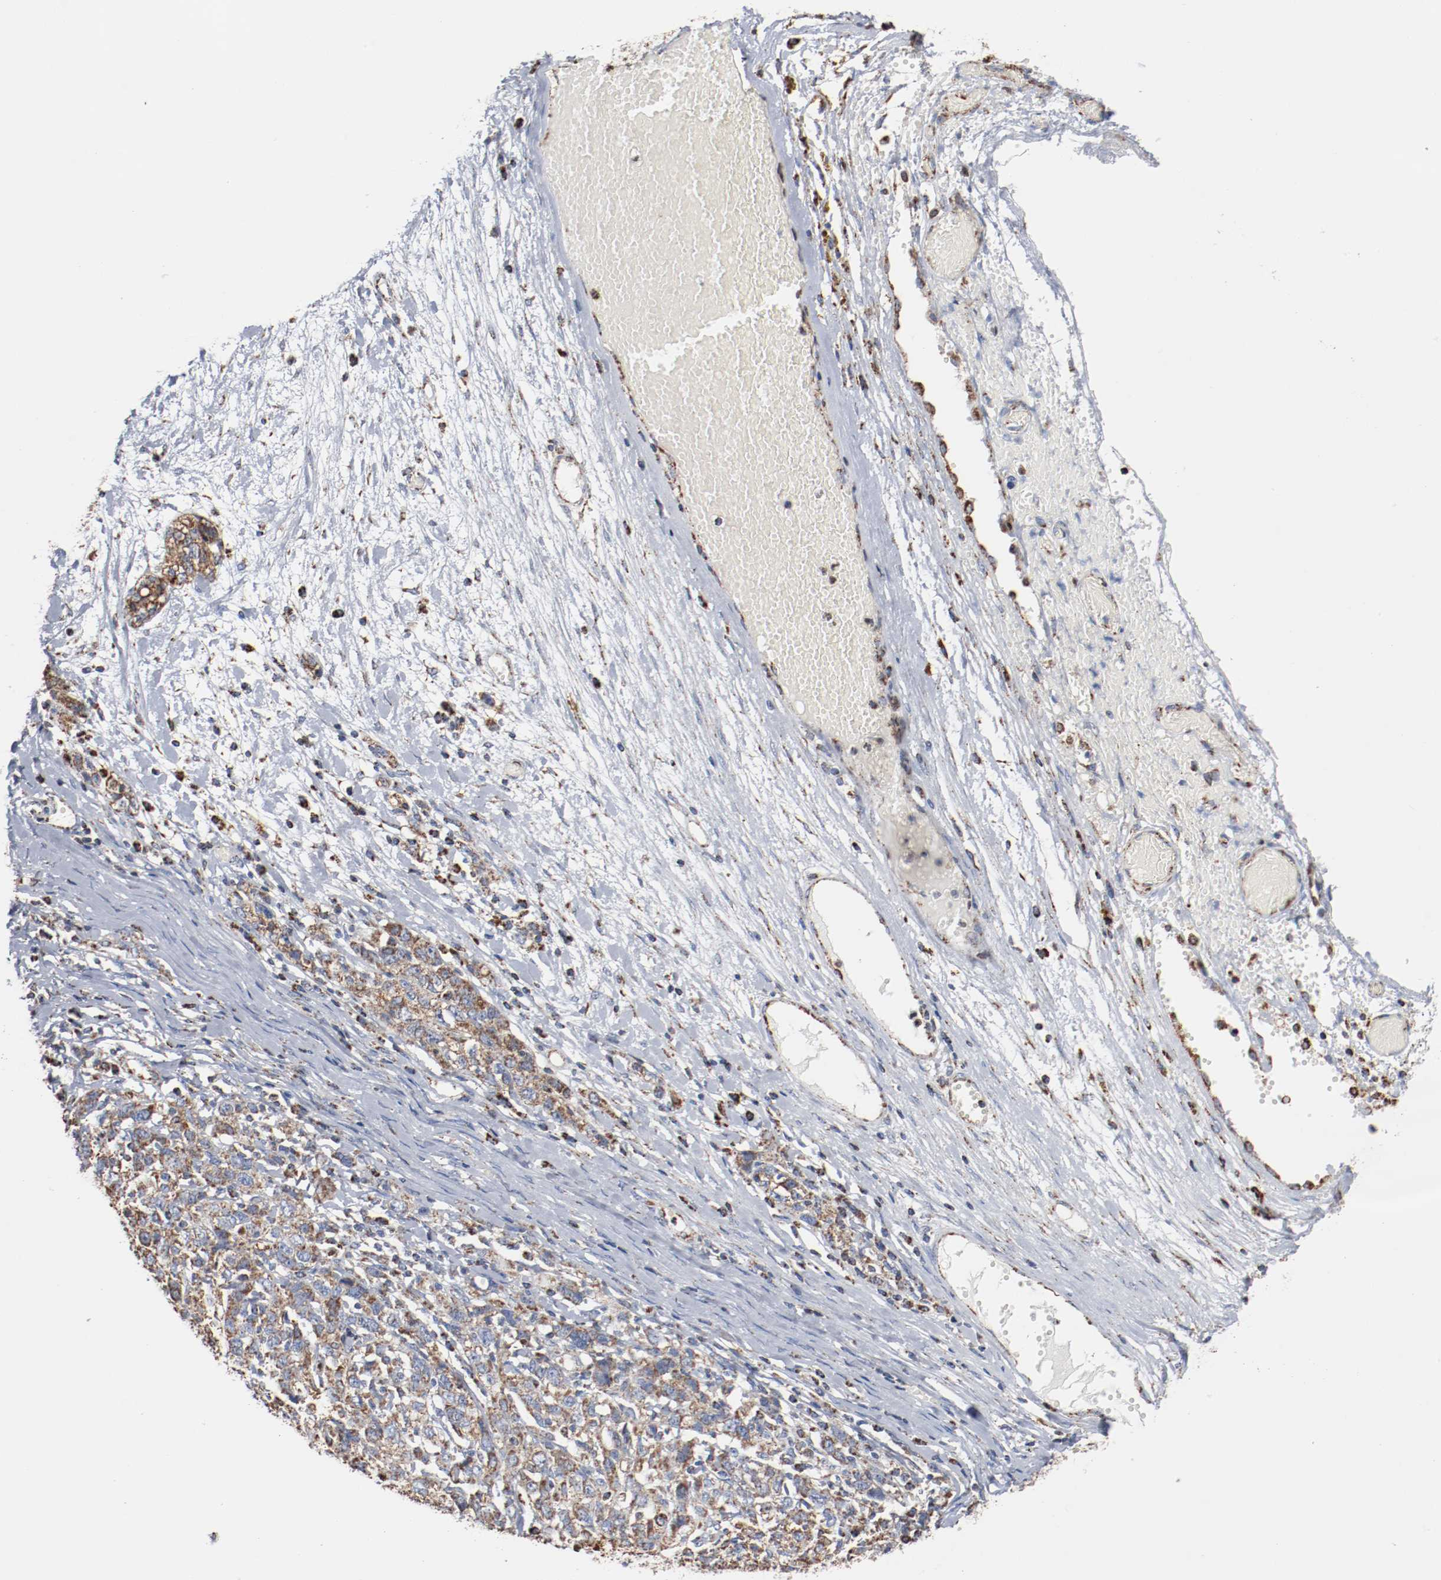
{"staining": {"intensity": "weak", "quantity": ">75%", "location": "cytoplasmic/membranous"}, "tissue": "ovarian cancer", "cell_type": "Tumor cells", "image_type": "cancer", "snomed": [{"axis": "morphology", "description": "Cystadenocarcinoma, serous, NOS"}, {"axis": "topography", "description": "Ovary"}], "caption": "Tumor cells display low levels of weak cytoplasmic/membranous staining in approximately >75% of cells in ovarian serous cystadenocarcinoma. The protein is stained brown, and the nuclei are stained in blue (DAB (3,3'-diaminobenzidine) IHC with brightfield microscopy, high magnification).", "gene": "NDUFS4", "patient": {"sex": "female", "age": 71}}